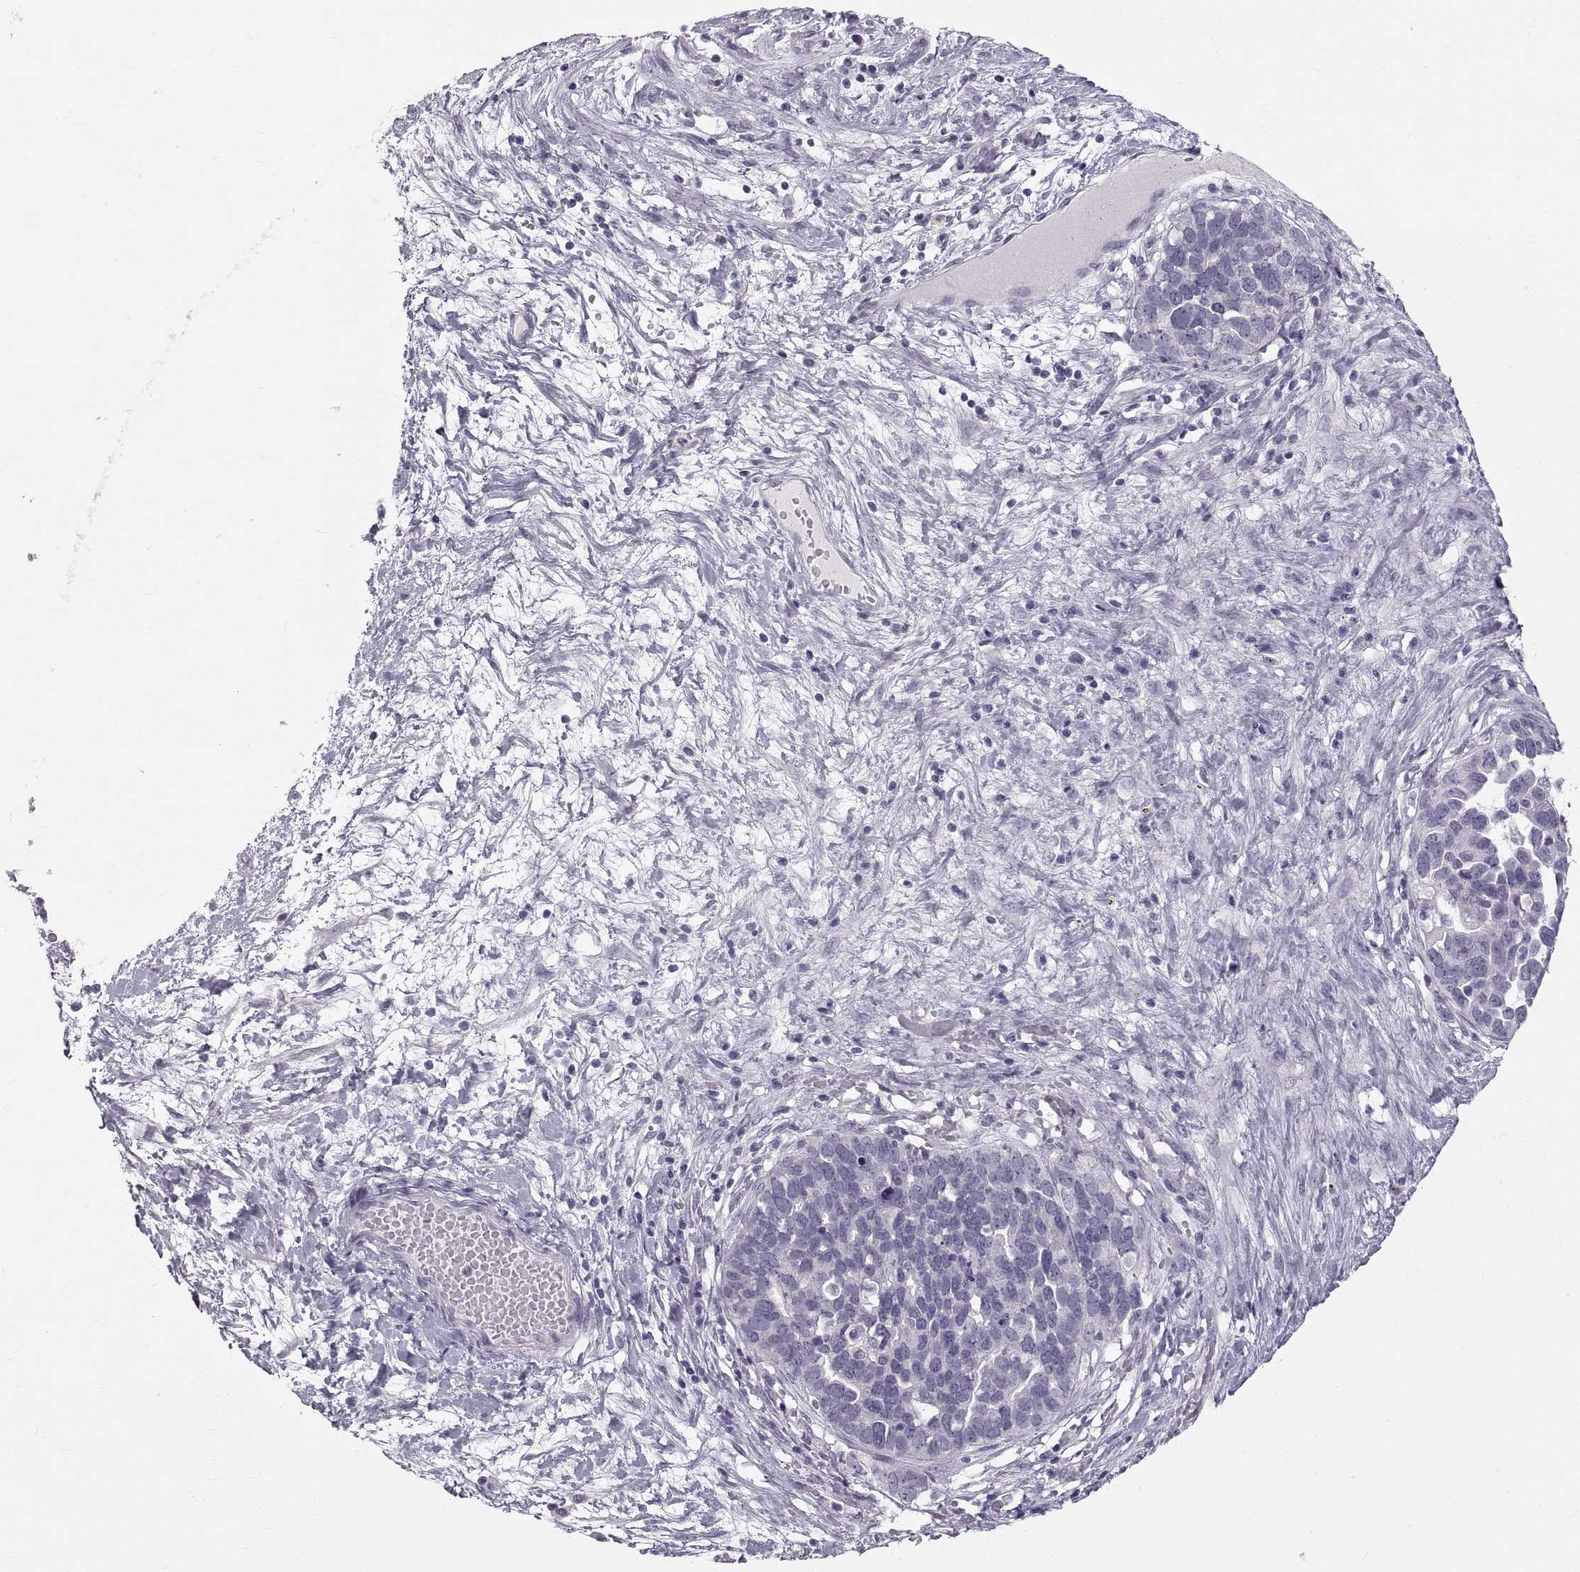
{"staining": {"intensity": "negative", "quantity": "none", "location": "none"}, "tissue": "ovarian cancer", "cell_type": "Tumor cells", "image_type": "cancer", "snomed": [{"axis": "morphology", "description": "Cystadenocarcinoma, serous, NOS"}, {"axis": "topography", "description": "Ovary"}], "caption": "Serous cystadenocarcinoma (ovarian) stained for a protein using IHC shows no expression tumor cells.", "gene": "SPACDR", "patient": {"sex": "female", "age": 54}}